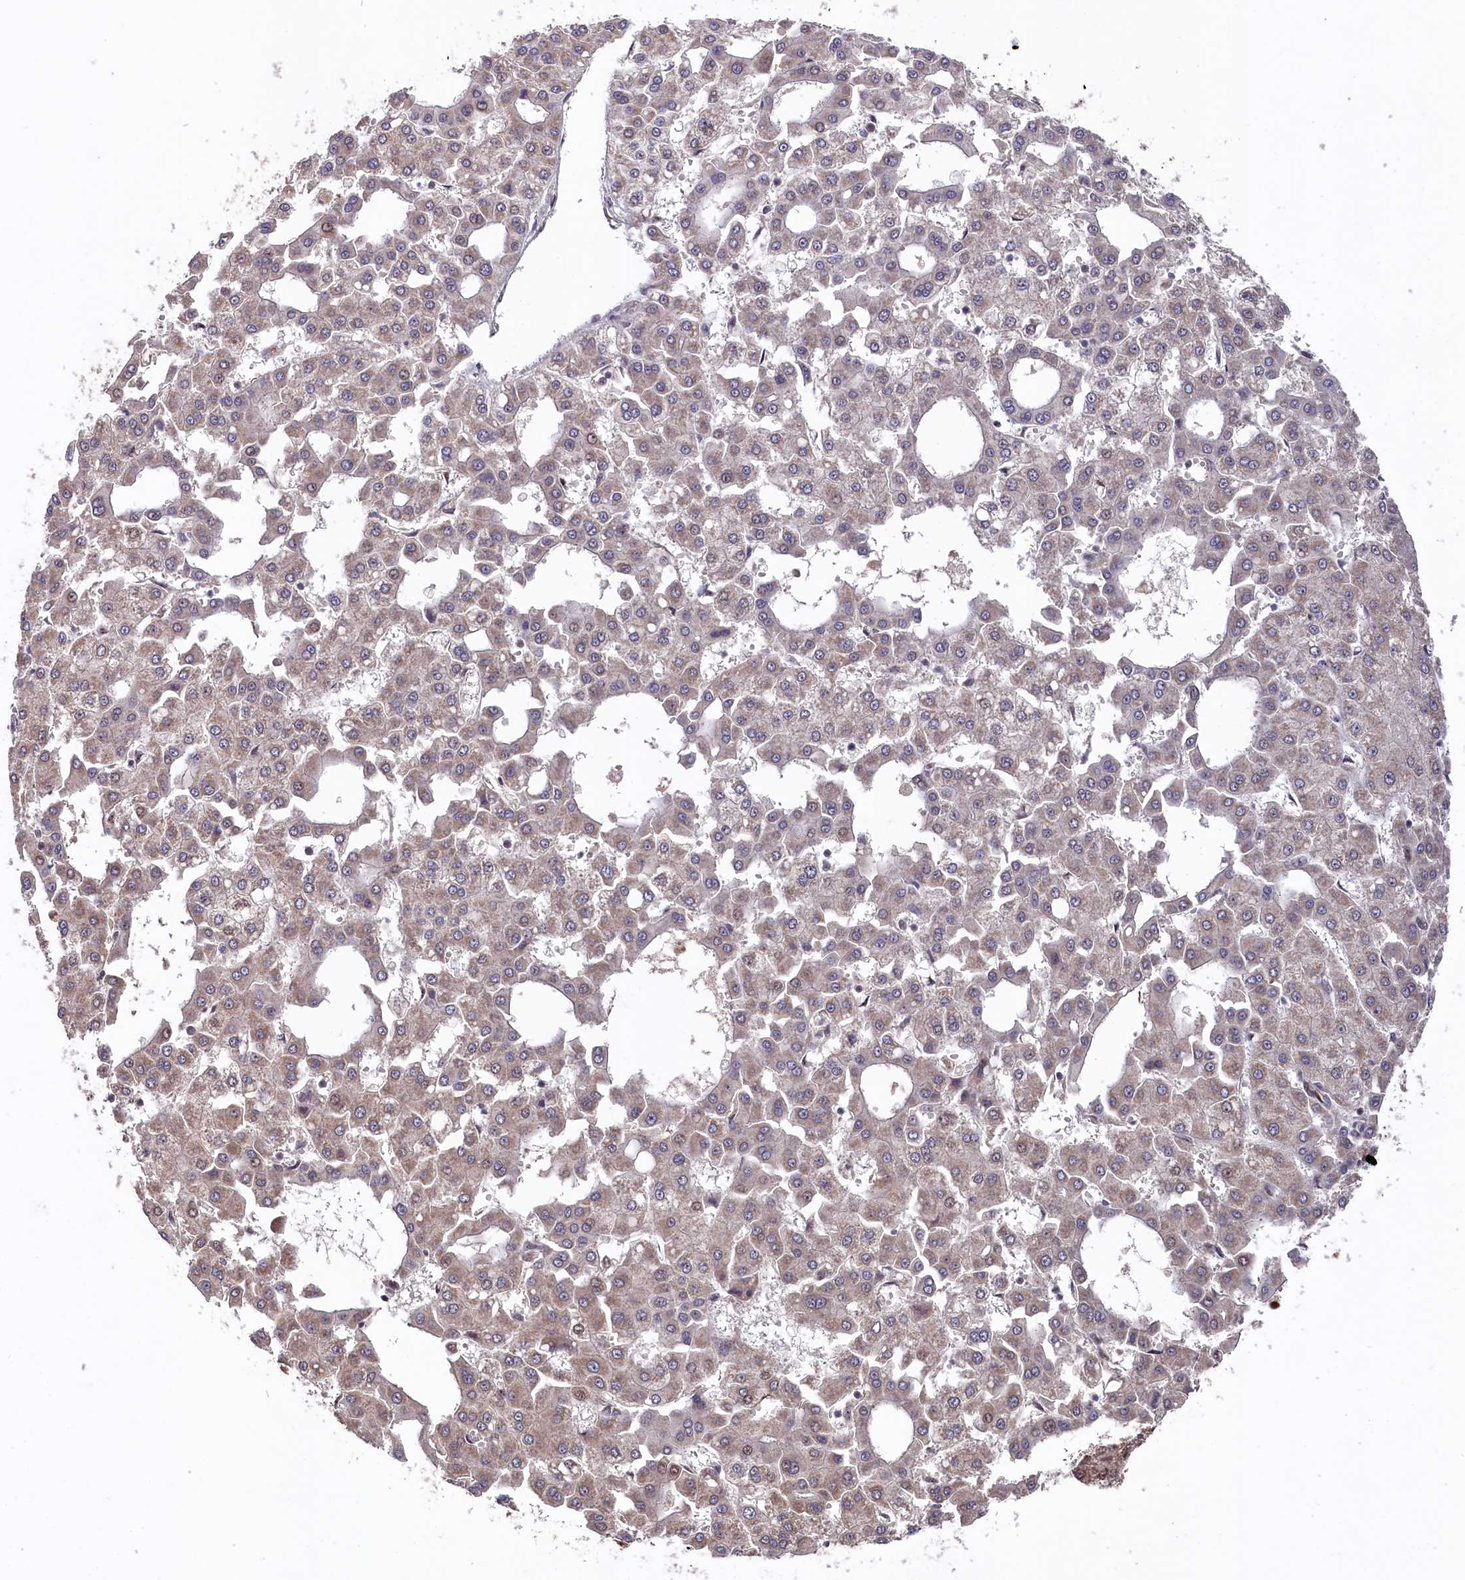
{"staining": {"intensity": "negative", "quantity": "none", "location": "none"}, "tissue": "liver cancer", "cell_type": "Tumor cells", "image_type": "cancer", "snomed": [{"axis": "morphology", "description": "Carcinoma, Hepatocellular, NOS"}, {"axis": "topography", "description": "Liver"}], "caption": "Immunohistochemical staining of human liver cancer (hepatocellular carcinoma) exhibits no significant expression in tumor cells.", "gene": "CLPX", "patient": {"sex": "male", "age": 47}}